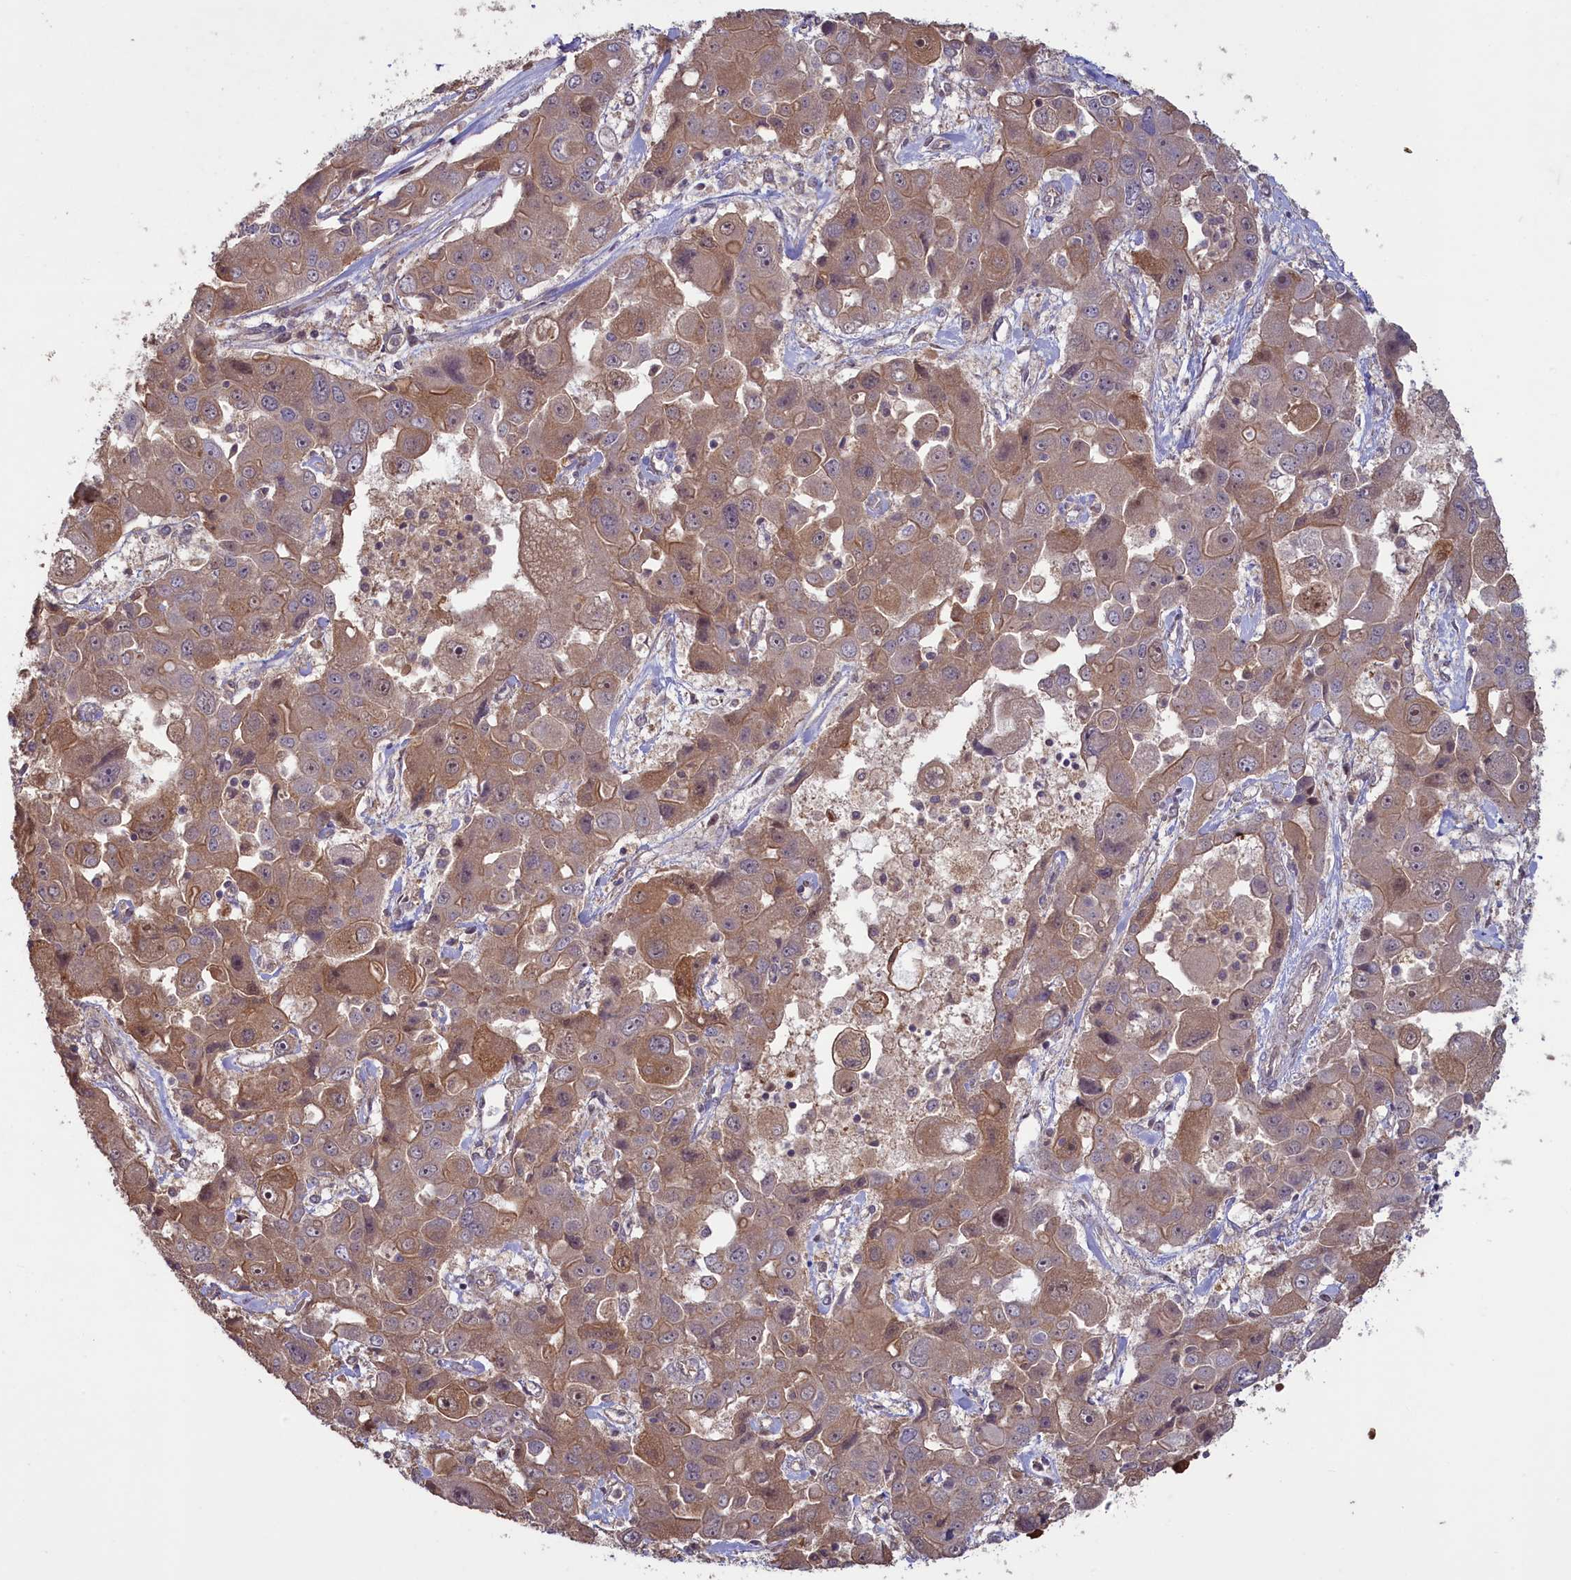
{"staining": {"intensity": "moderate", "quantity": ">75%", "location": "cytoplasmic/membranous"}, "tissue": "liver cancer", "cell_type": "Tumor cells", "image_type": "cancer", "snomed": [{"axis": "morphology", "description": "Cholangiocarcinoma"}, {"axis": "topography", "description": "Liver"}], "caption": "About >75% of tumor cells in human liver cancer (cholangiocarcinoma) show moderate cytoplasmic/membranous protein expression as visualized by brown immunohistochemical staining.", "gene": "CIAO2B", "patient": {"sex": "male", "age": 67}}